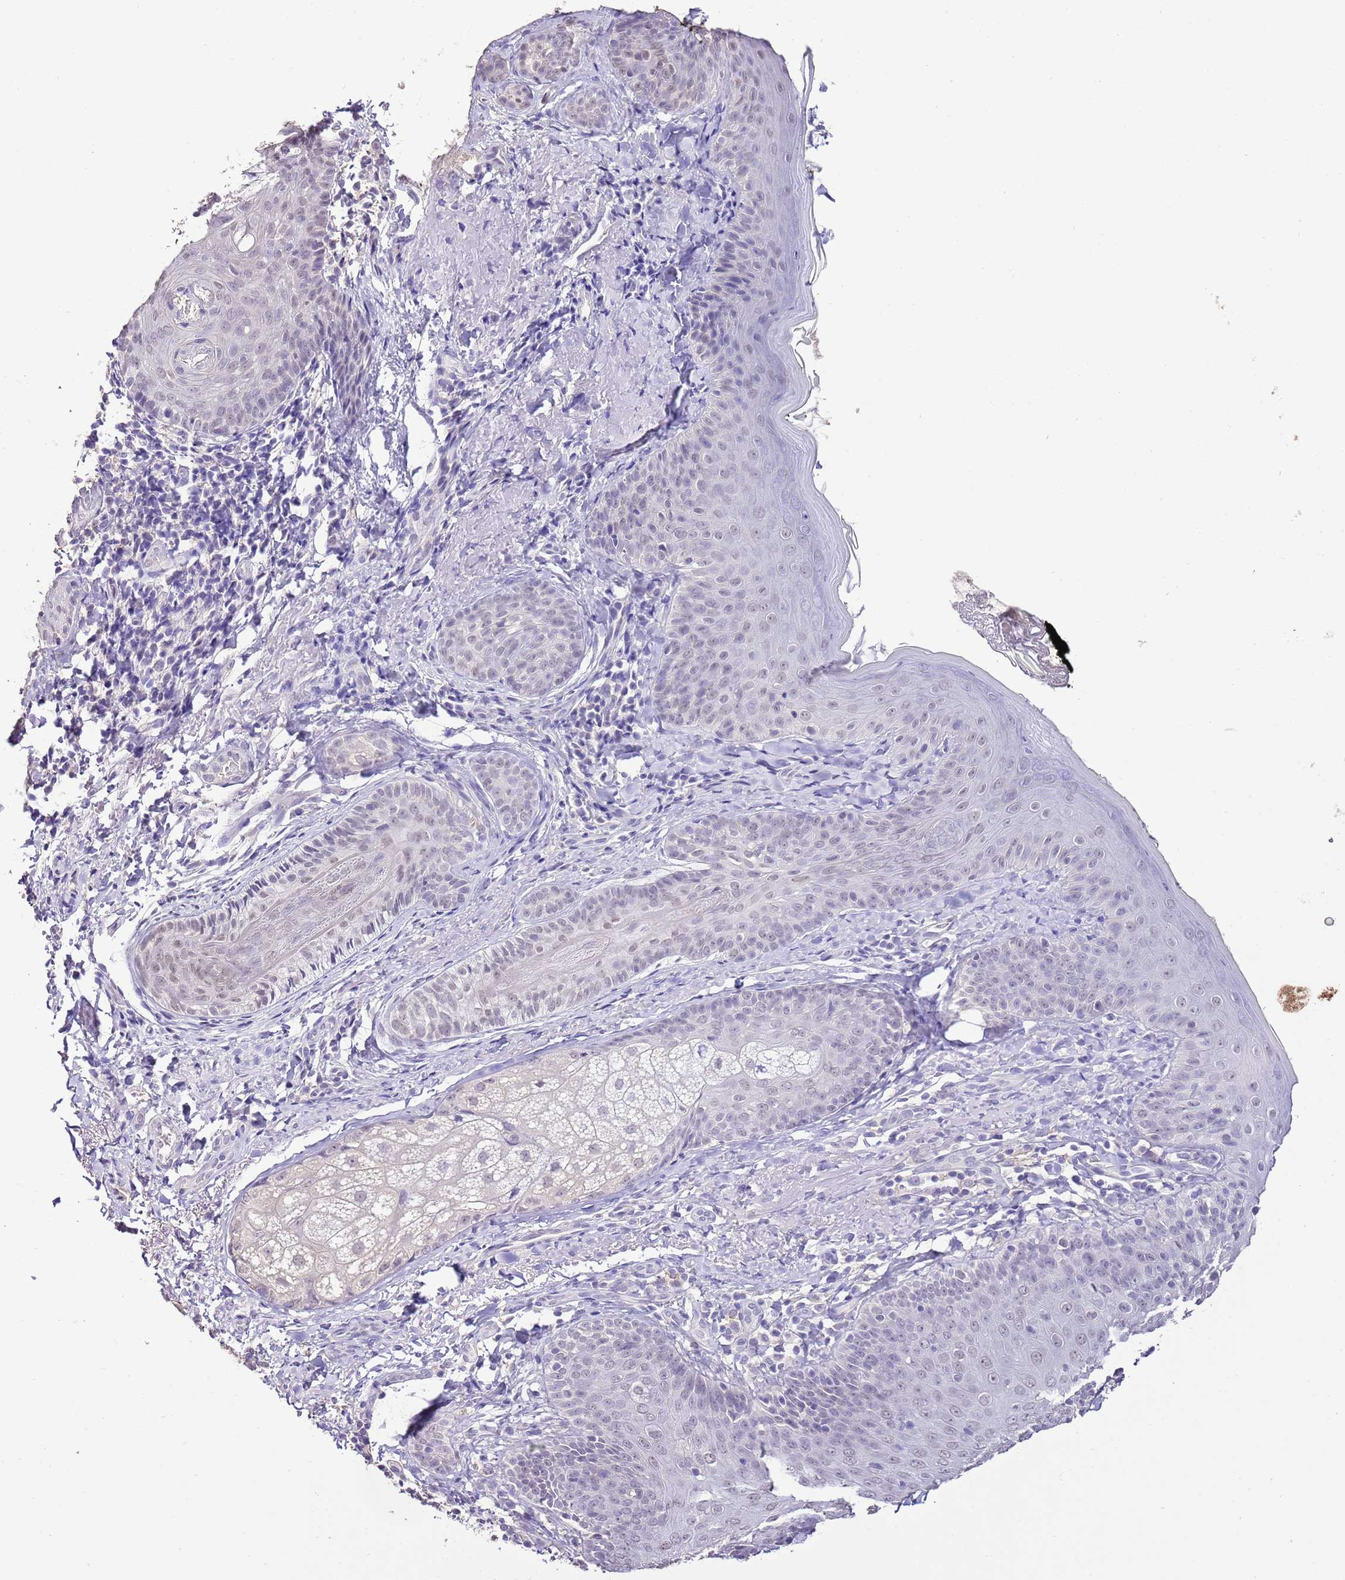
{"staining": {"intensity": "negative", "quantity": "none", "location": "none"}, "tissue": "skin", "cell_type": "Fibroblasts", "image_type": "normal", "snomed": [{"axis": "morphology", "description": "Normal tissue, NOS"}, {"axis": "topography", "description": "Skin"}], "caption": "Protein analysis of unremarkable skin displays no significant staining in fibroblasts.", "gene": "IZUMO4", "patient": {"sex": "male", "age": 57}}